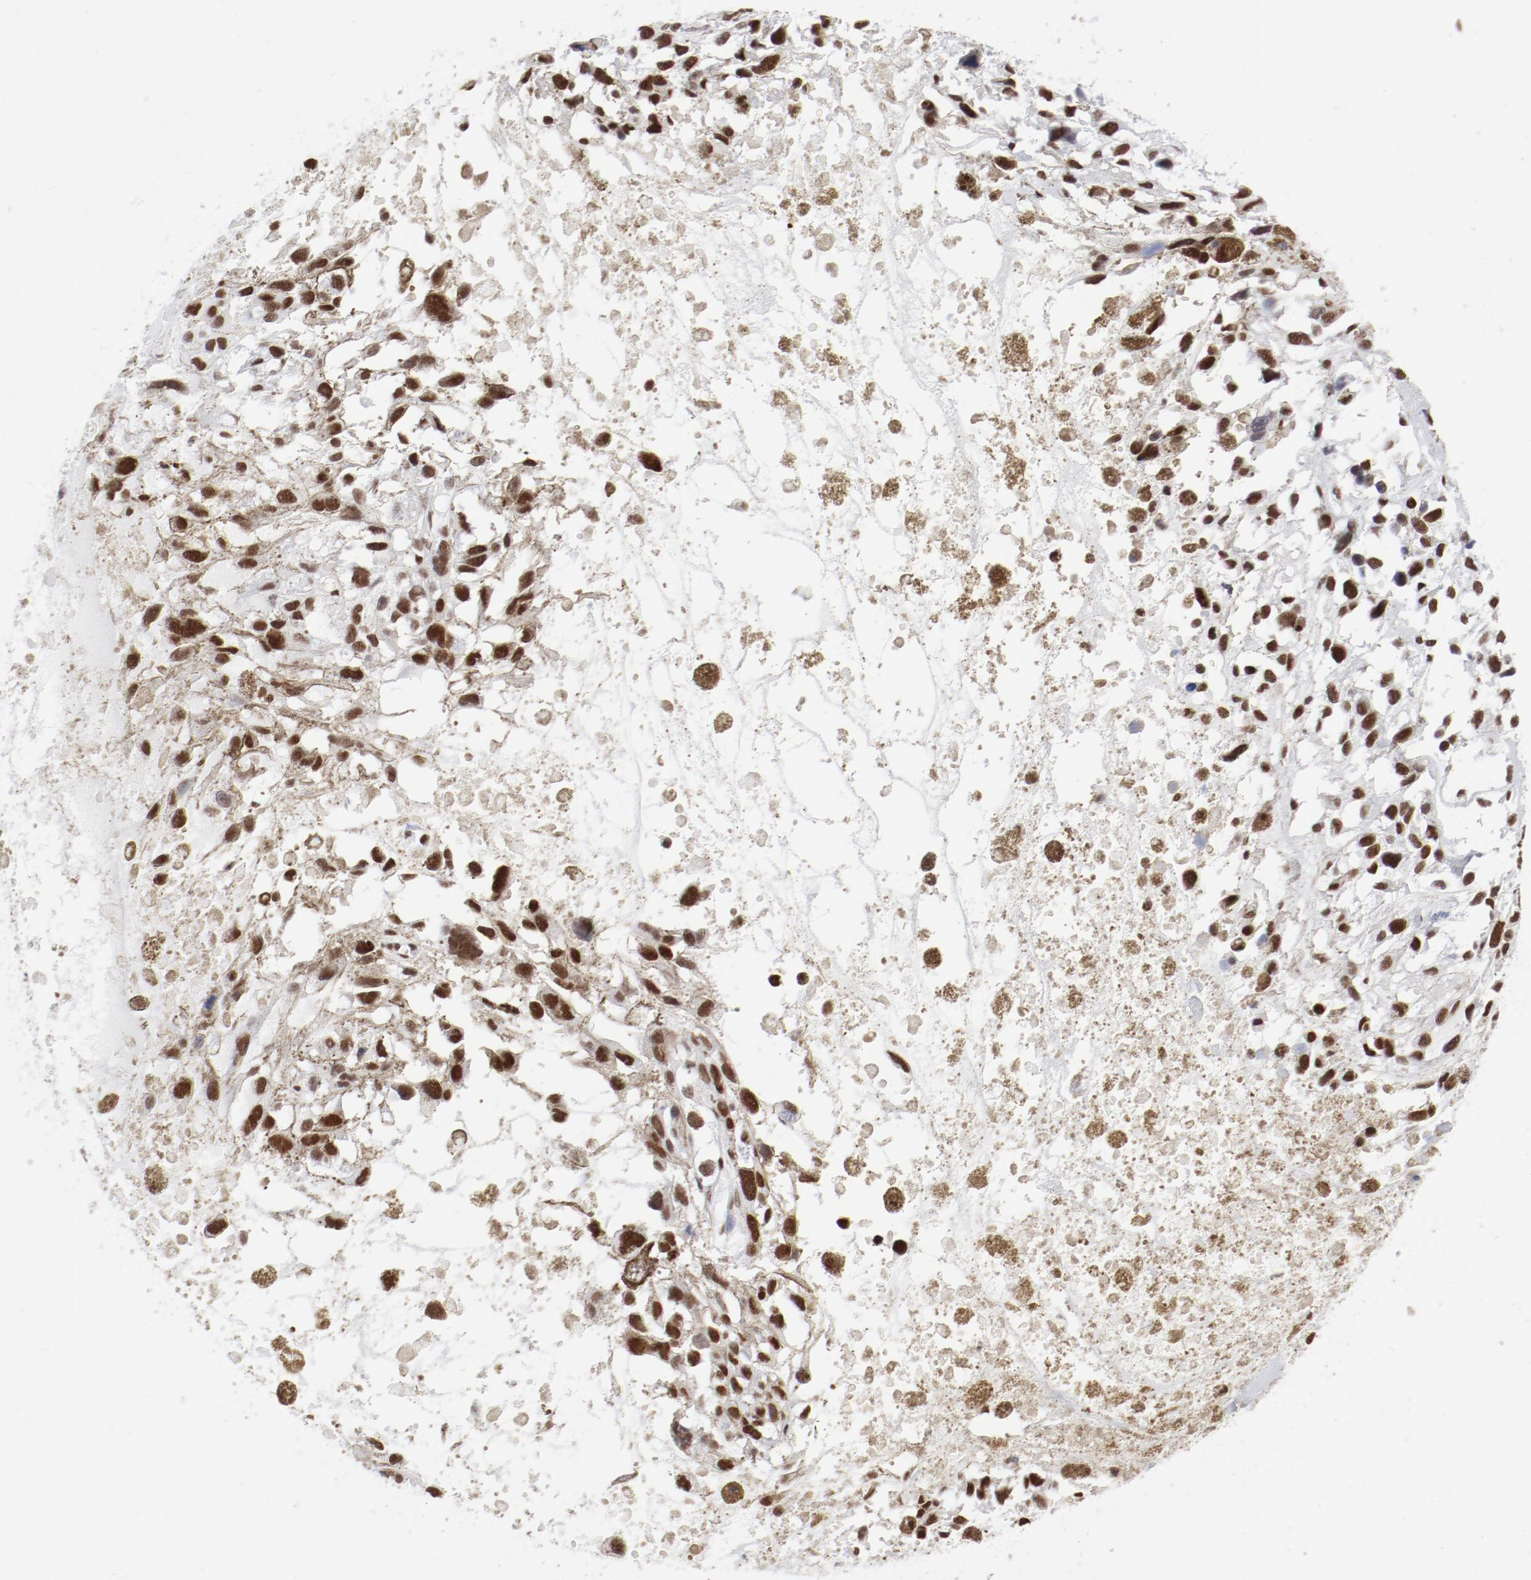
{"staining": {"intensity": "strong", "quantity": ">75%", "location": "nuclear"}, "tissue": "melanoma", "cell_type": "Tumor cells", "image_type": "cancer", "snomed": [{"axis": "morphology", "description": "Malignant melanoma, Metastatic site"}, {"axis": "topography", "description": "Lymph node"}], "caption": "Melanoma tissue exhibits strong nuclear expression in approximately >75% of tumor cells, visualized by immunohistochemistry. Nuclei are stained in blue.", "gene": "ATF2", "patient": {"sex": "male", "age": 59}}